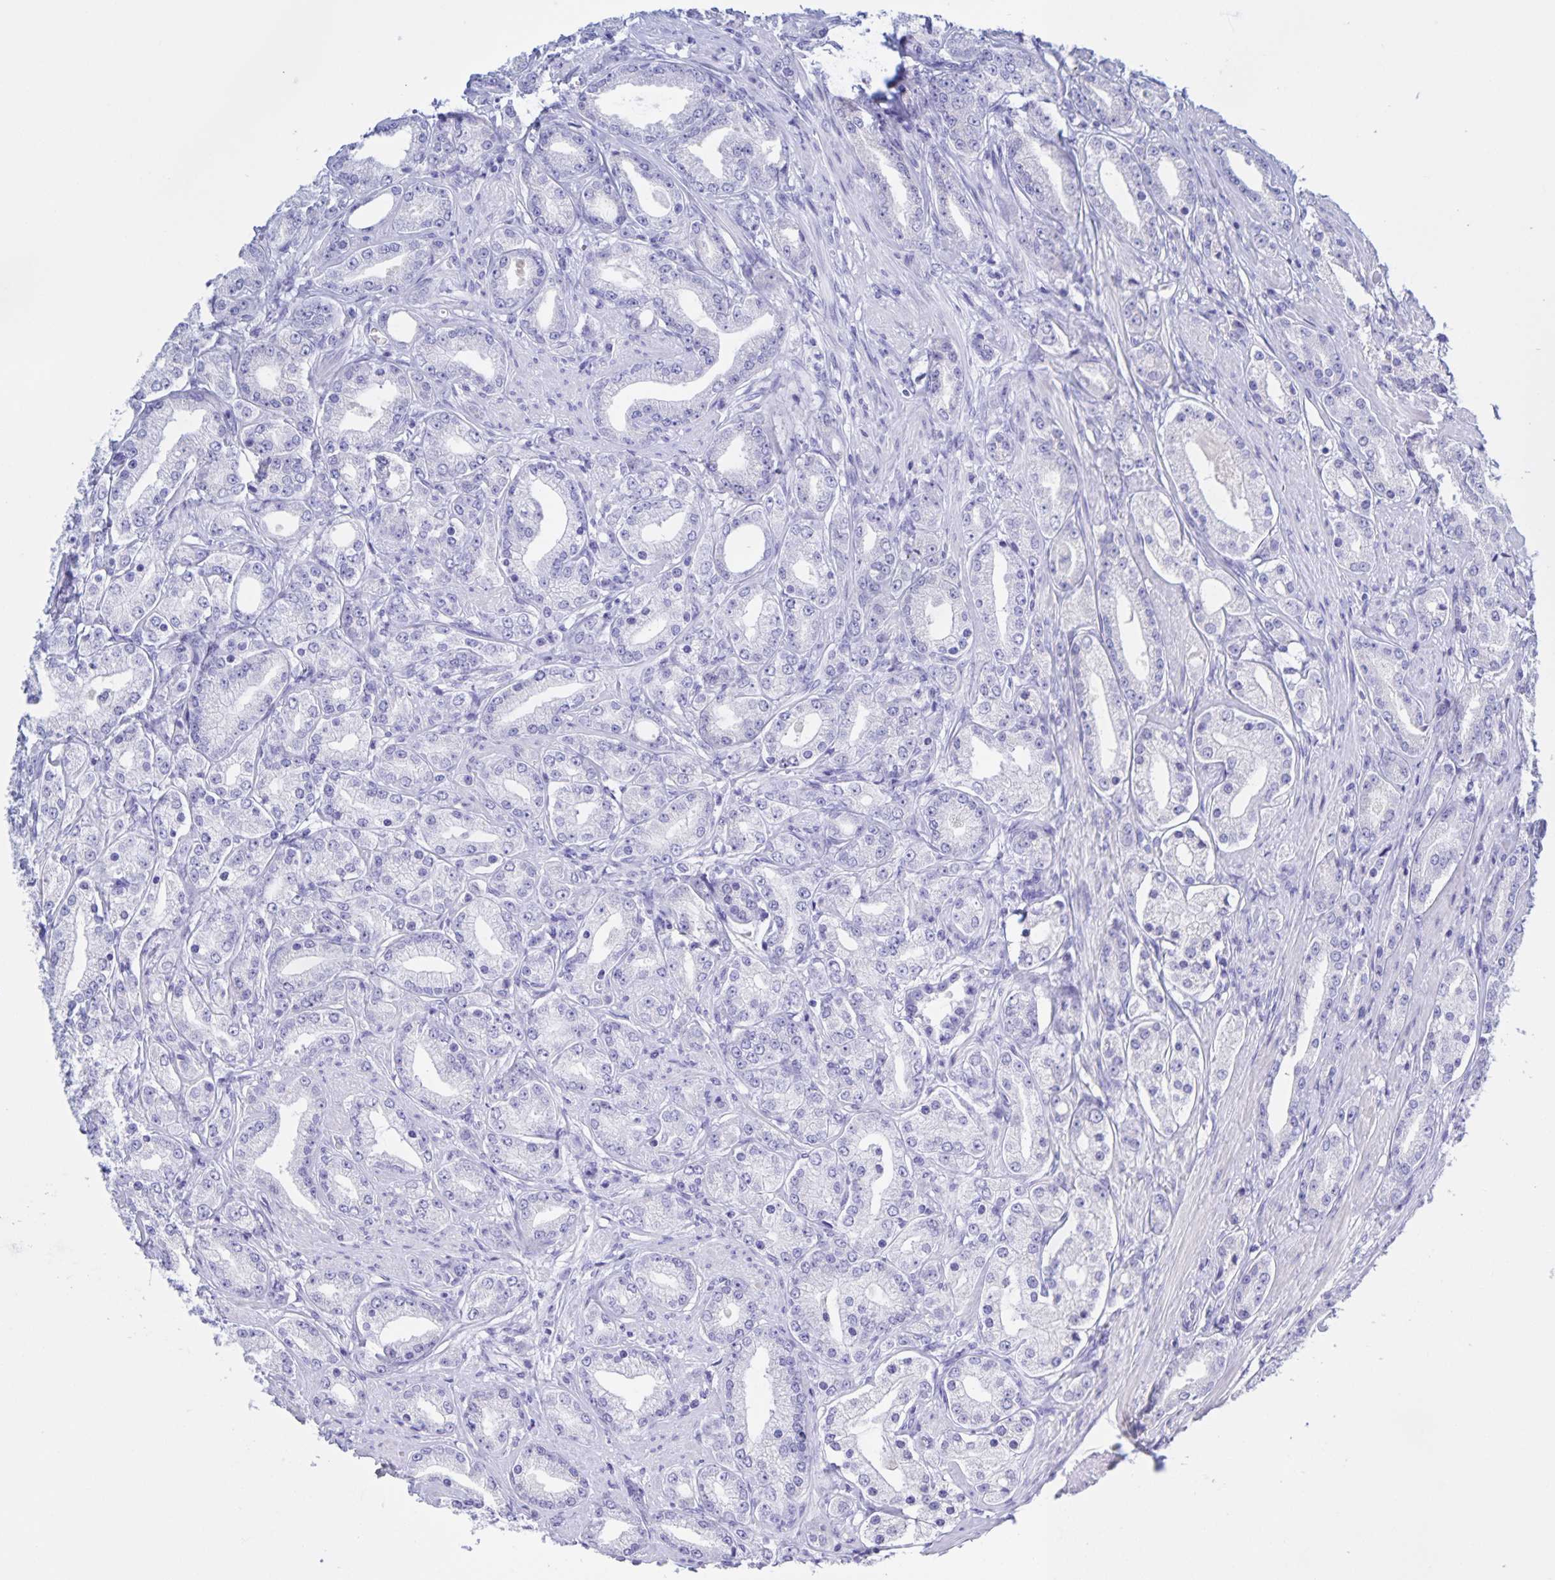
{"staining": {"intensity": "negative", "quantity": "none", "location": "none"}, "tissue": "prostate cancer", "cell_type": "Tumor cells", "image_type": "cancer", "snomed": [{"axis": "morphology", "description": "Adenocarcinoma, High grade"}, {"axis": "topography", "description": "Prostate"}], "caption": "The histopathology image shows no significant staining in tumor cells of prostate cancer. (DAB (3,3'-diaminobenzidine) IHC with hematoxylin counter stain).", "gene": "CATSPER4", "patient": {"sex": "male", "age": 67}}